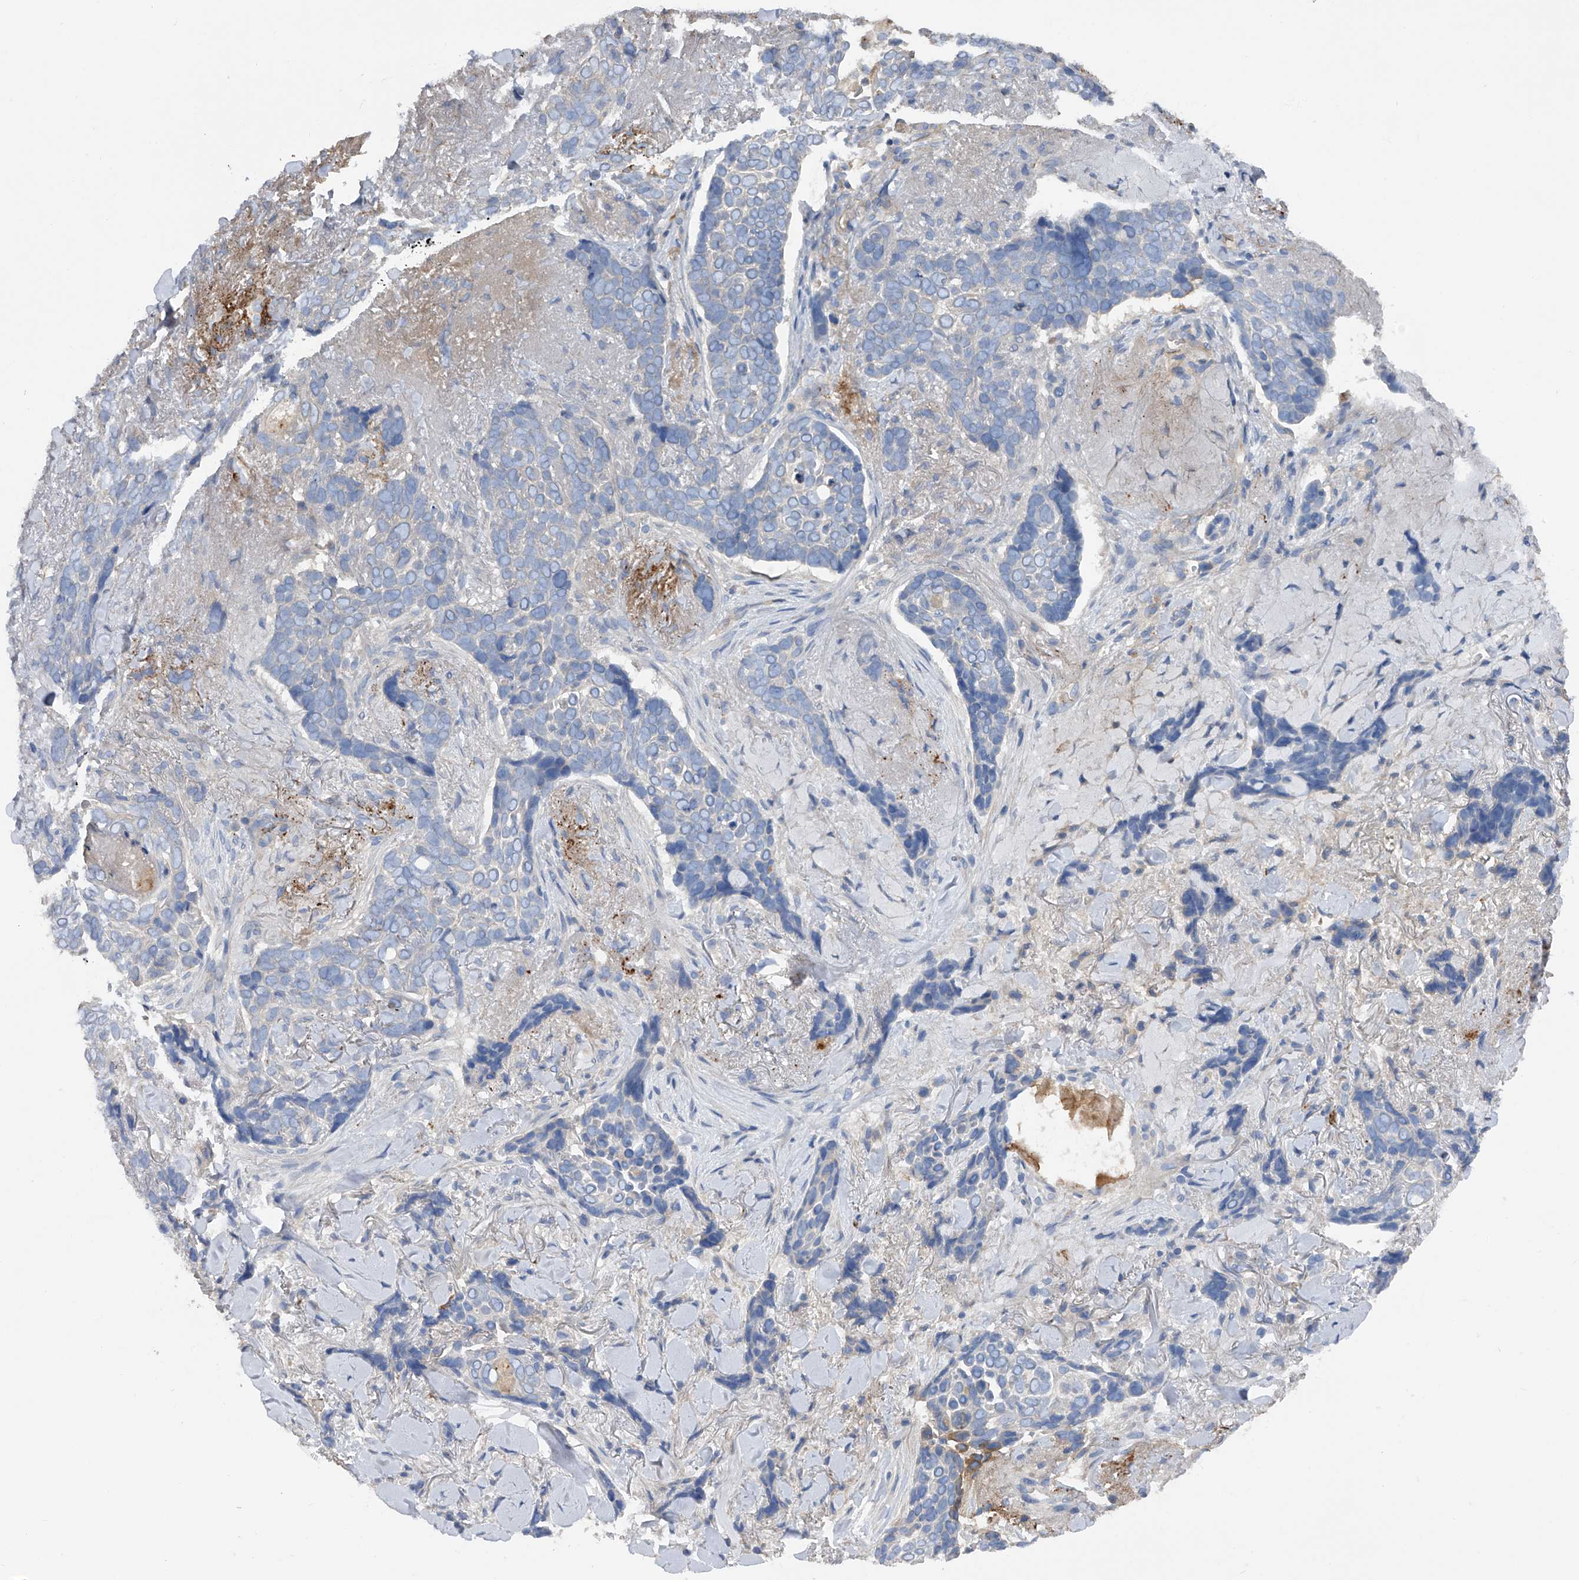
{"staining": {"intensity": "negative", "quantity": "none", "location": "none"}, "tissue": "skin cancer", "cell_type": "Tumor cells", "image_type": "cancer", "snomed": [{"axis": "morphology", "description": "Basal cell carcinoma"}, {"axis": "topography", "description": "Skin"}], "caption": "Tumor cells are negative for protein expression in human skin cancer (basal cell carcinoma).", "gene": "RWDD2A", "patient": {"sex": "female", "age": 82}}